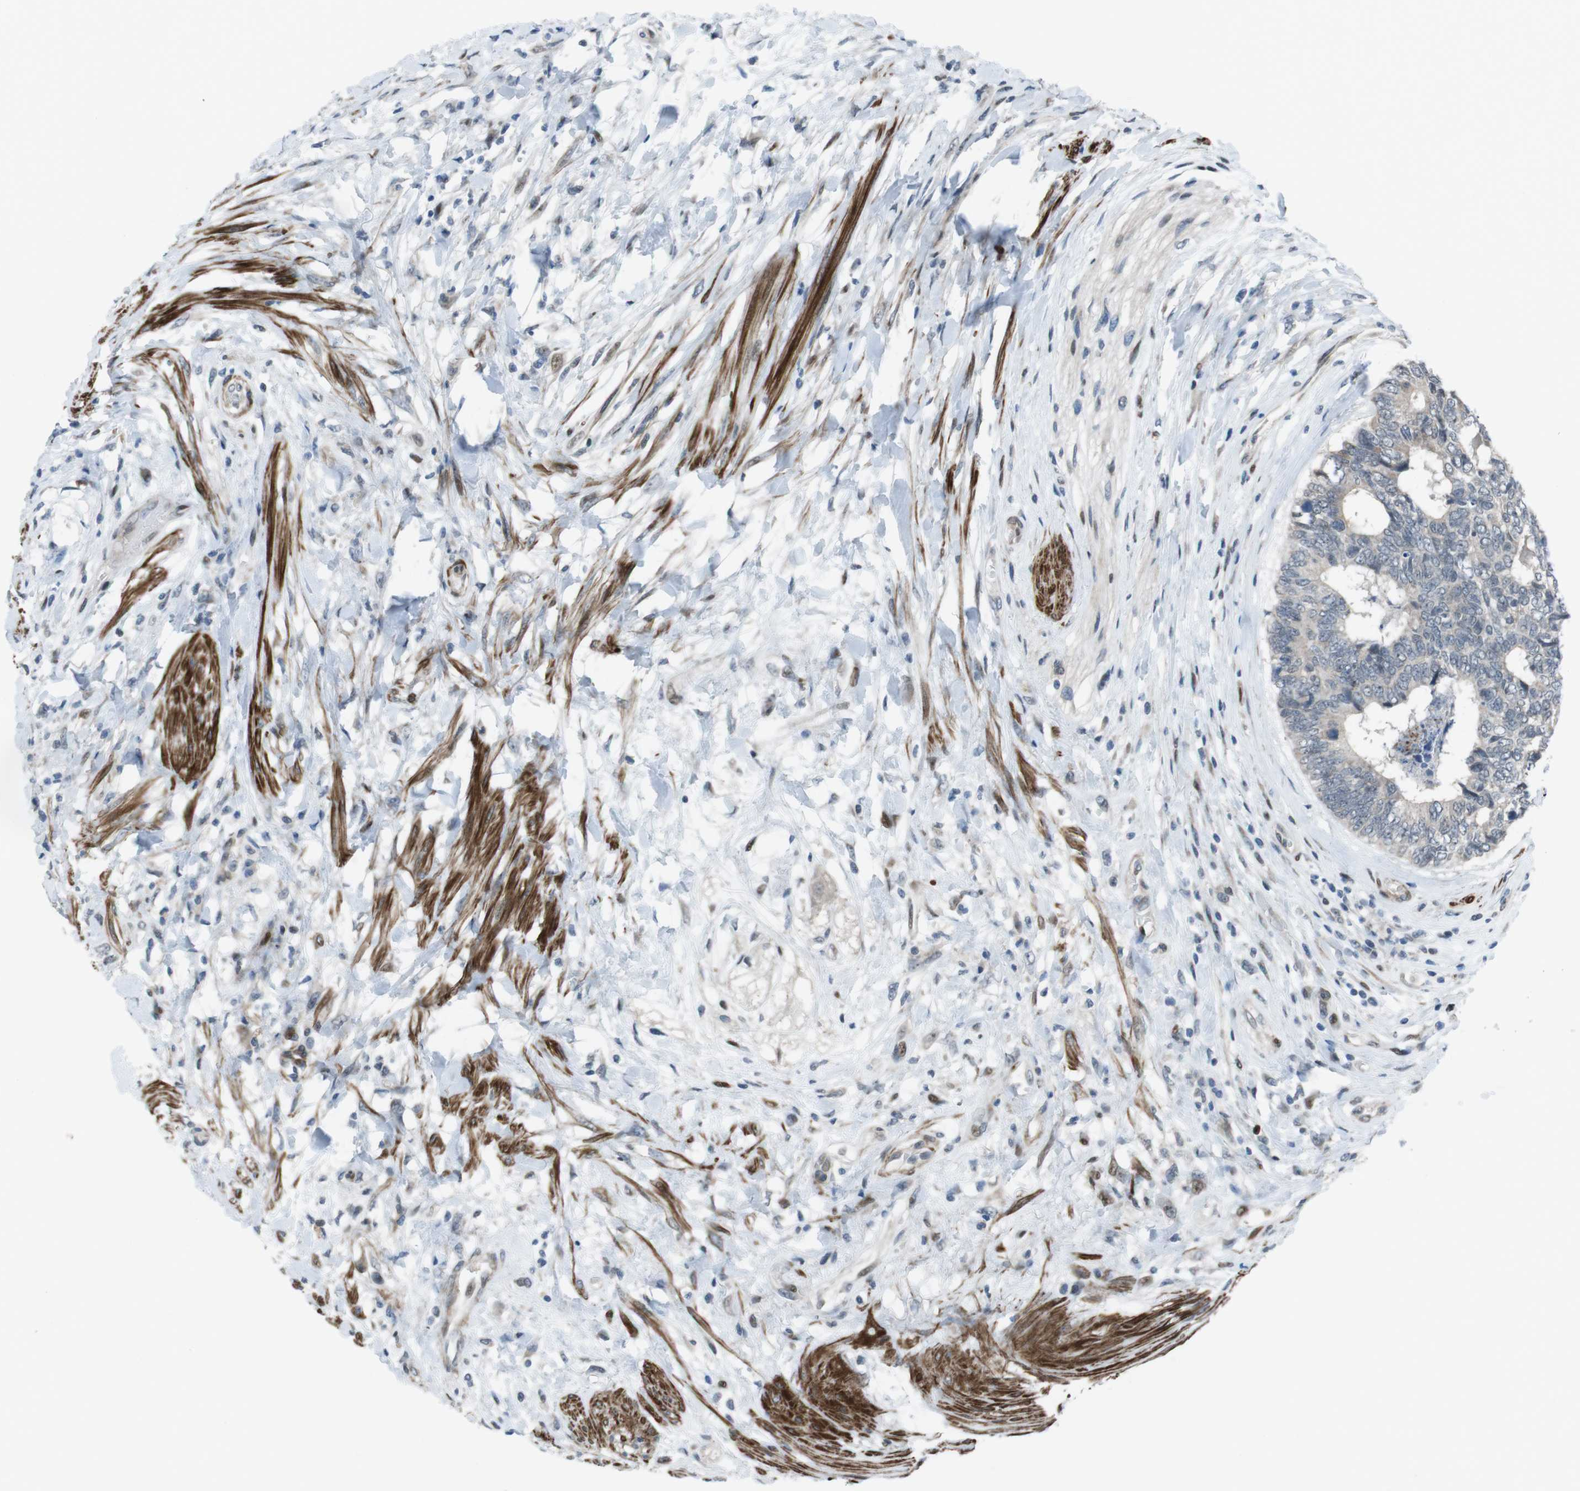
{"staining": {"intensity": "negative", "quantity": "none", "location": "none"}, "tissue": "colorectal cancer", "cell_type": "Tumor cells", "image_type": "cancer", "snomed": [{"axis": "morphology", "description": "Adenocarcinoma, NOS"}, {"axis": "topography", "description": "Rectum"}], "caption": "The photomicrograph shows no staining of tumor cells in colorectal cancer (adenocarcinoma).", "gene": "PBRM1", "patient": {"sex": "male", "age": 51}}